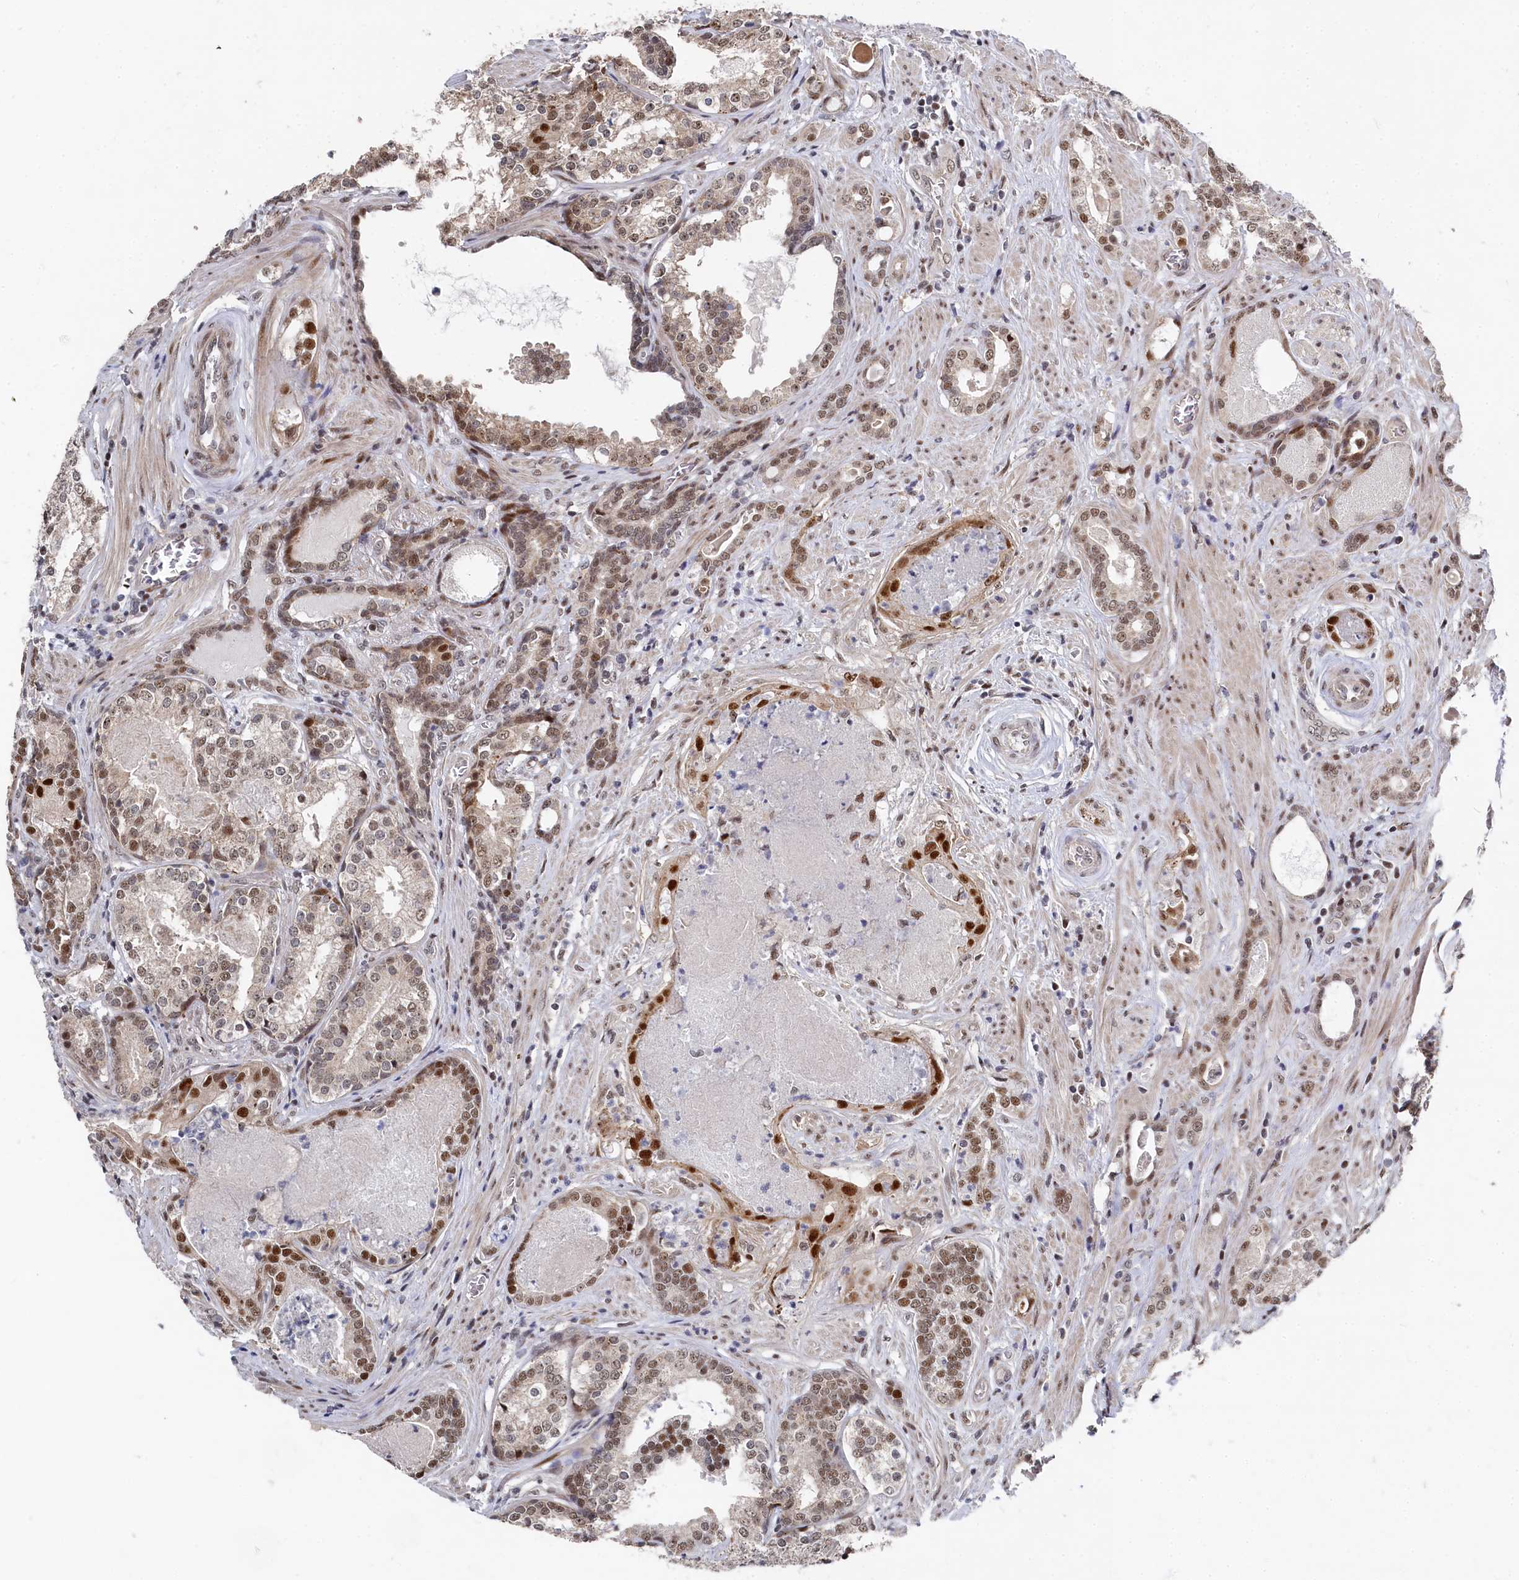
{"staining": {"intensity": "moderate", "quantity": ">75%", "location": "nuclear"}, "tissue": "prostate cancer", "cell_type": "Tumor cells", "image_type": "cancer", "snomed": [{"axis": "morphology", "description": "Adenocarcinoma, High grade"}, {"axis": "topography", "description": "Prostate"}], "caption": "A medium amount of moderate nuclear staining is identified in approximately >75% of tumor cells in high-grade adenocarcinoma (prostate) tissue.", "gene": "BUB3", "patient": {"sex": "male", "age": 58}}